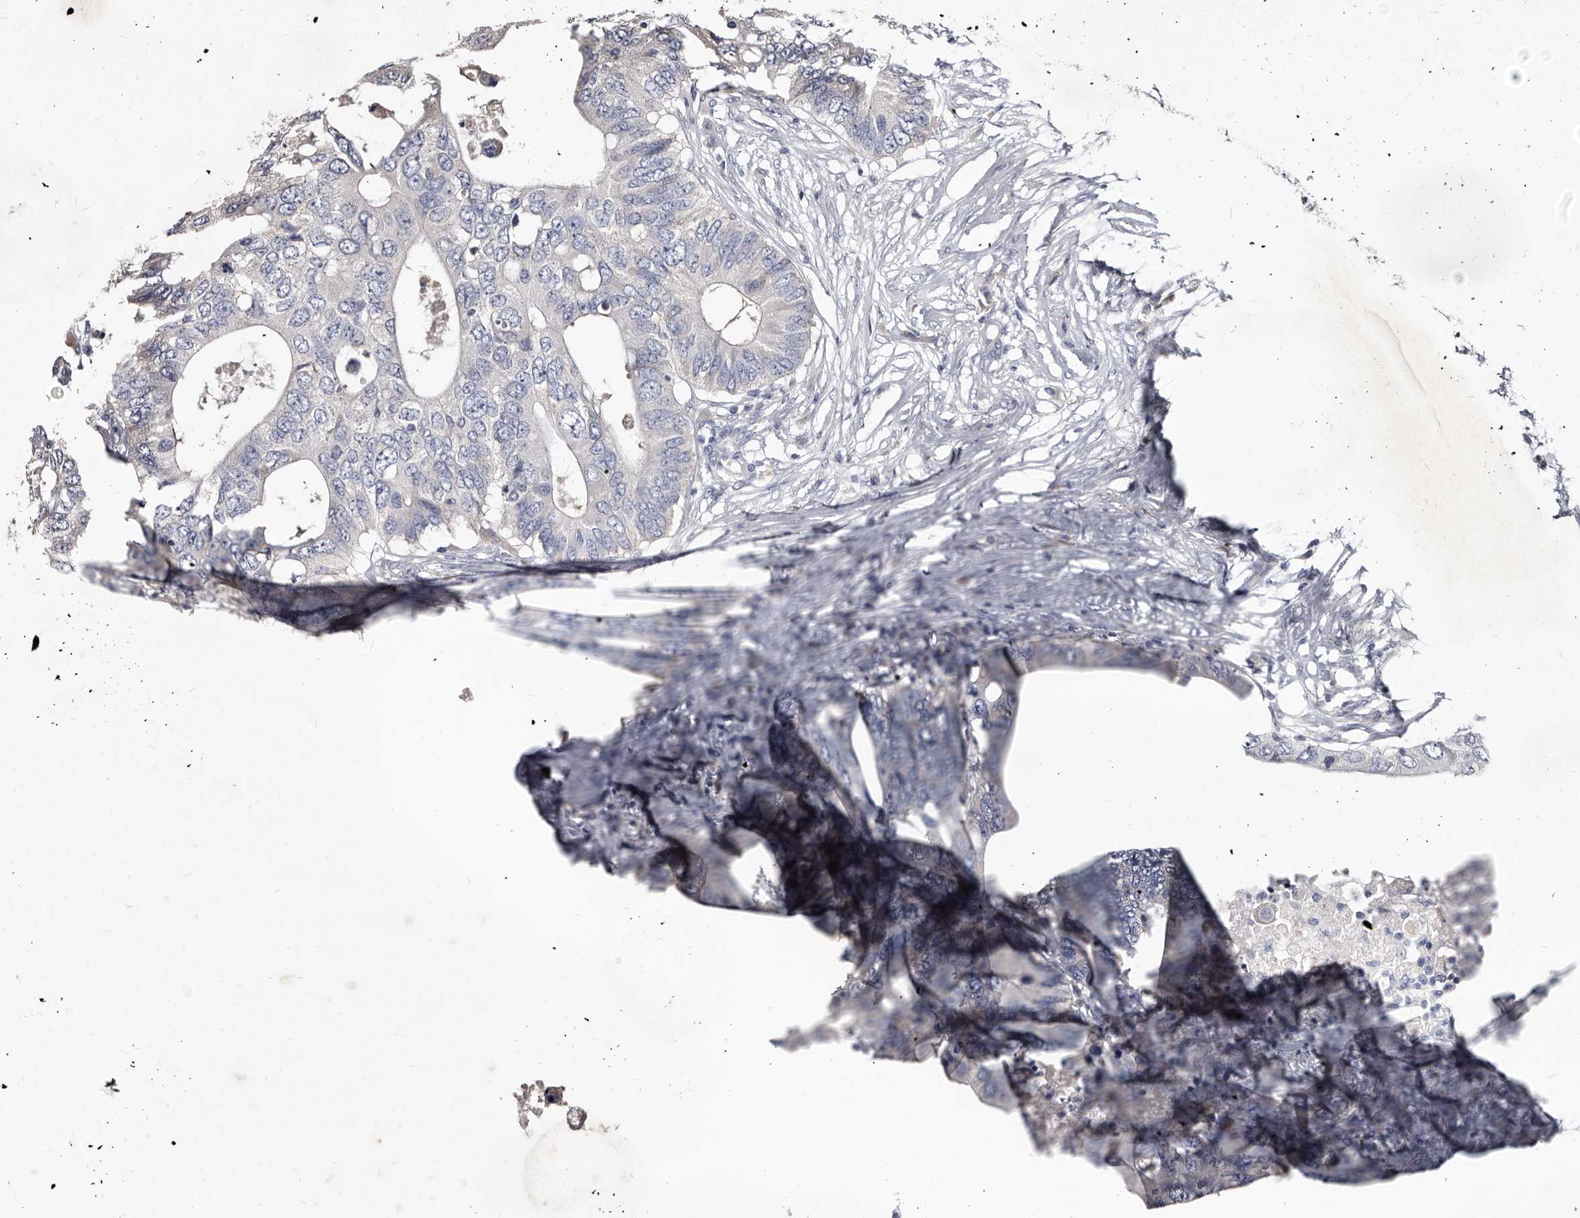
{"staining": {"intensity": "negative", "quantity": "none", "location": "none"}, "tissue": "colorectal cancer", "cell_type": "Tumor cells", "image_type": "cancer", "snomed": [{"axis": "morphology", "description": "Adenocarcinoma, NOS"}, {"axis": "topography", "description": "Colon"}], "caption": "The micrograph demonstrates no staining of tumor cells in colorectal cancer (adenocarcinoma).", "gene": "SLC39A2", "patient": {"sex": "male", "age": 71}}